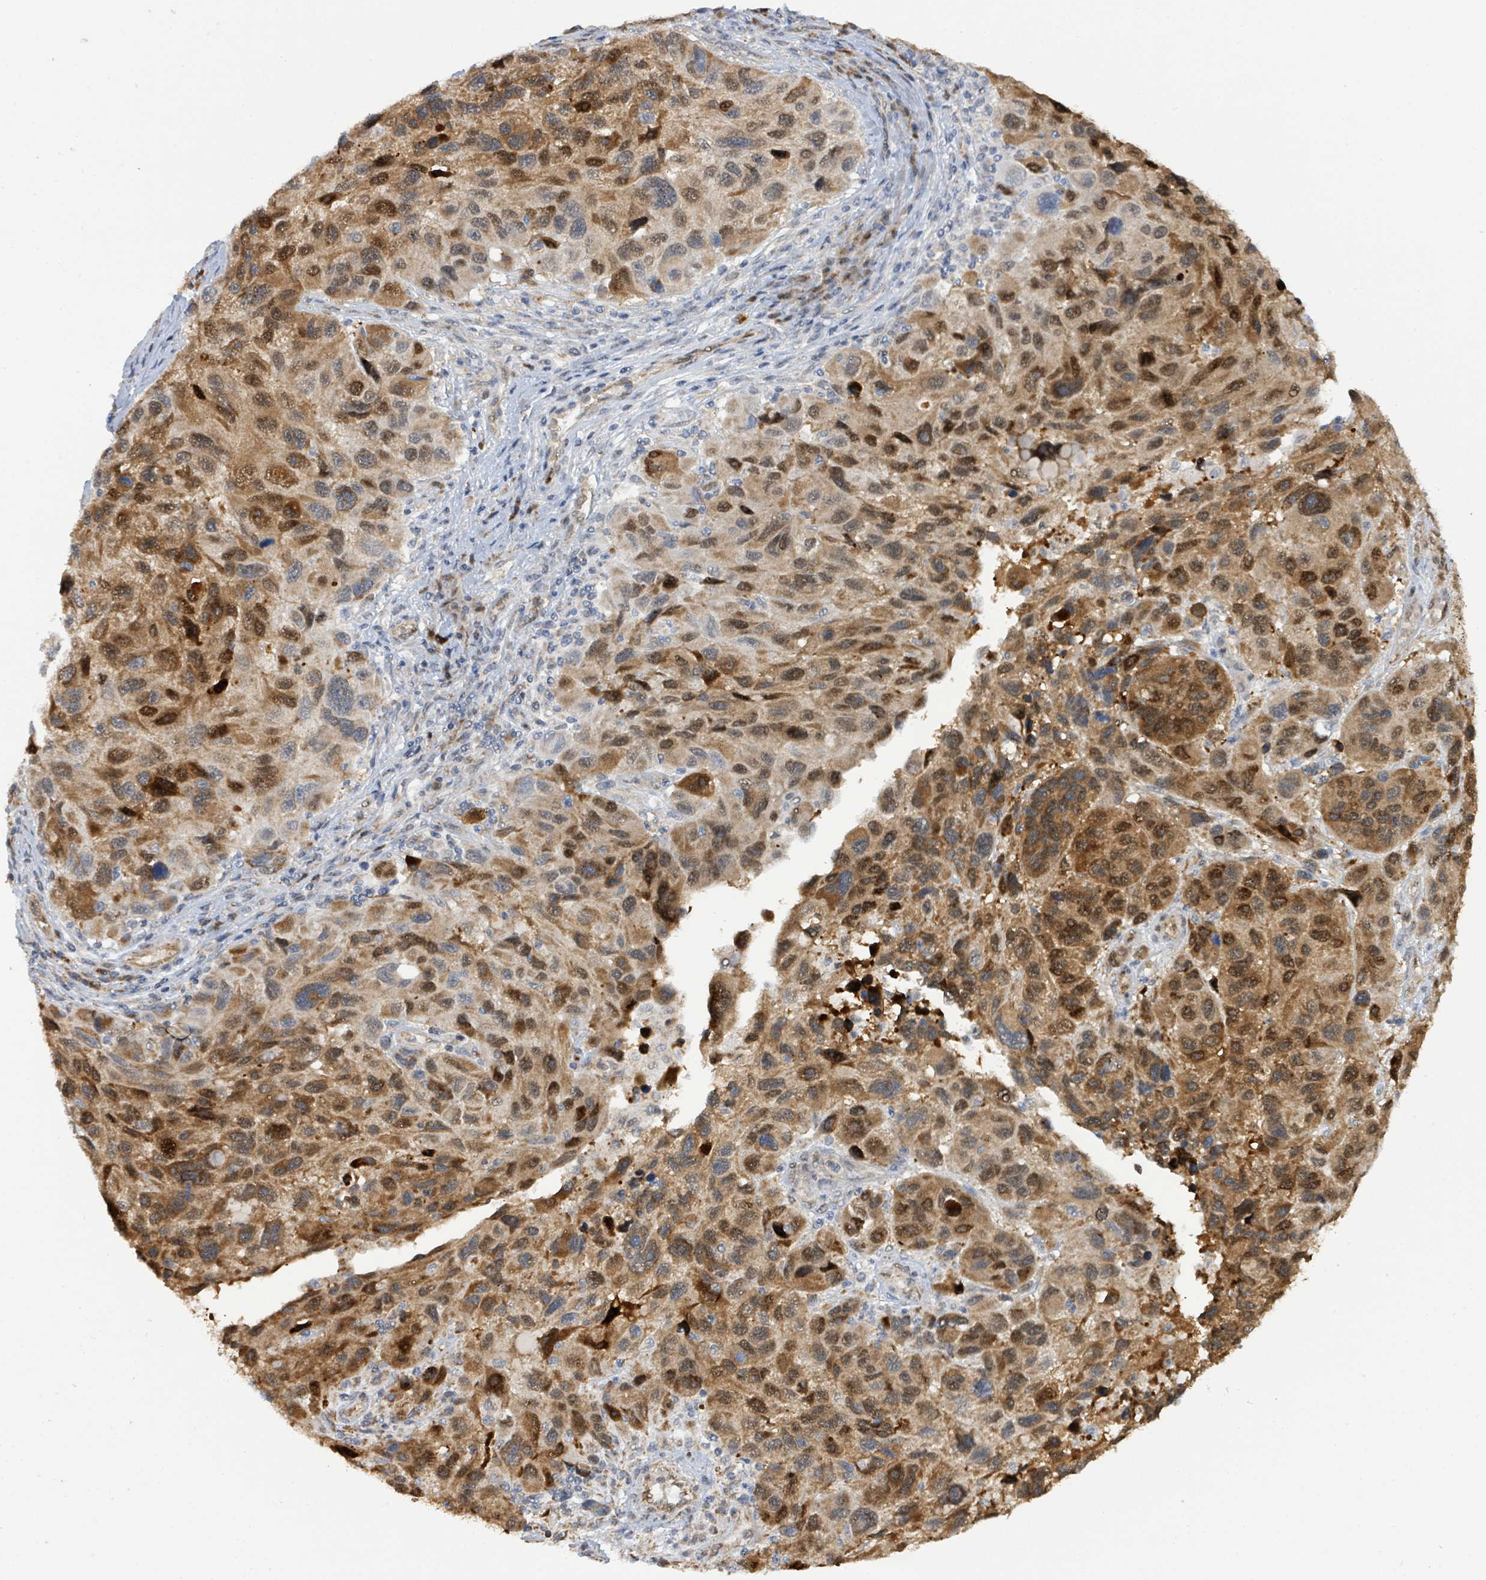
{"staining": {"intensity": "strong", "quantity": ">75%", "location": "cytoplasmic/membranous,nuclear"}, "tissue": "melanoma", "cell_type": "Tumor cells", "image_type": "cancer", "snomed": [{"axis": "morphology", "description": "Malignant melanoma, NOS"}, {"axis": "topography", "description": "Skin"}], "caption": "Protein analysis of melanoma tissue exhibits strong cytoplasmic/membranous and nuclear staining in about >75% of tumor cells.", "gene": "PSMB7", "patient": {"sex": "male", "age": 53}}